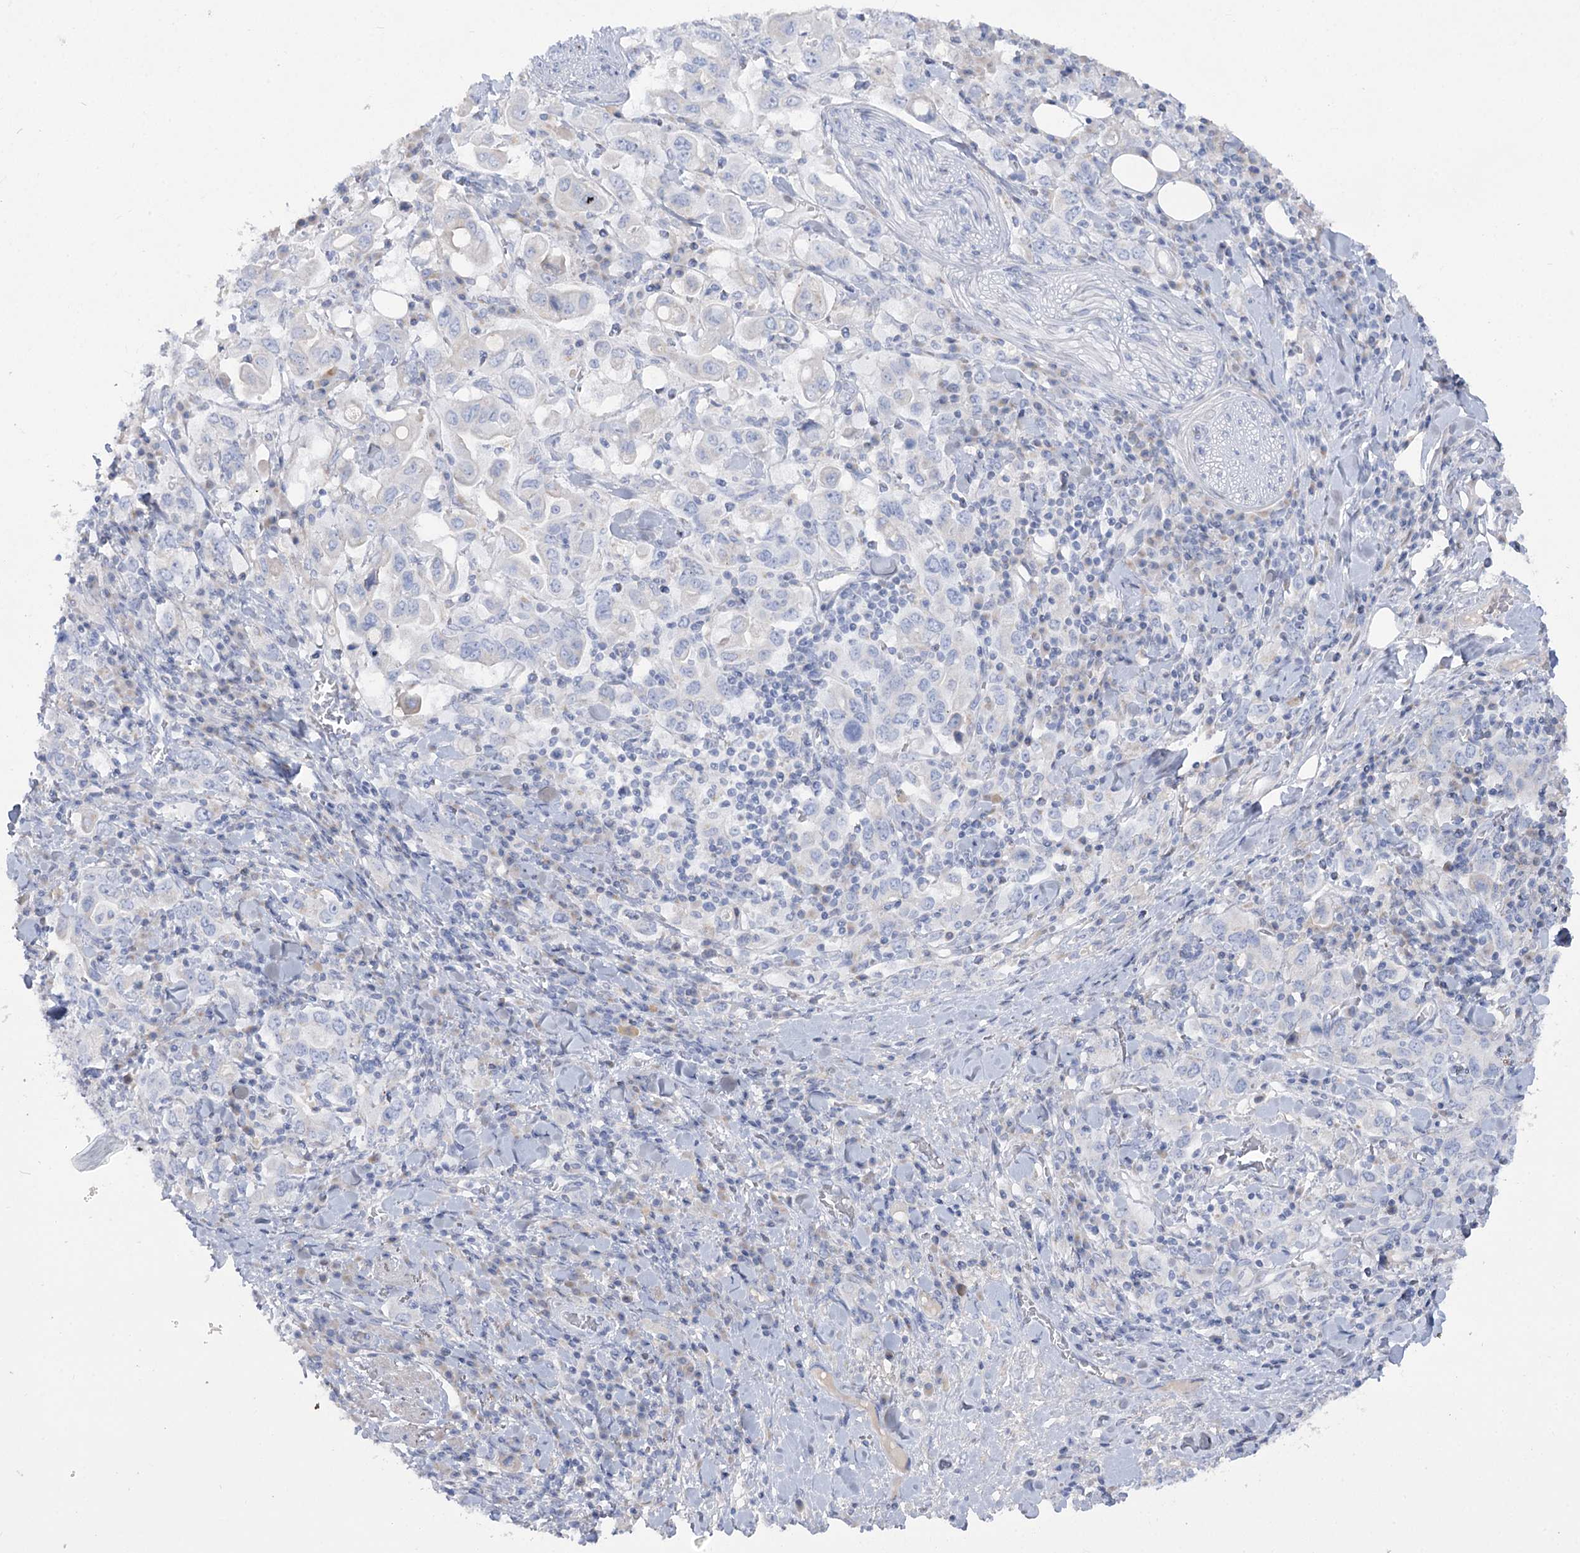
{"staining": {"intensity": "negative", "quantity": "none", "location": "none"}, "tissue": "stomach cancer", "cell_type": "Tumor cells", "image_type": "cancer", "snomed": [{"axis": "morphology", "description": "Adenocarcinoma, NOS"}, {"axis": "topography", "description": "Stomach, upper"}], "caption": "This is an immunohistochemistry image of stomach cancer (adenocarcinoma). There is no staining in tumor cells.", "gene": "GBF1", "patient": {"sex": "male", "age": 62}}